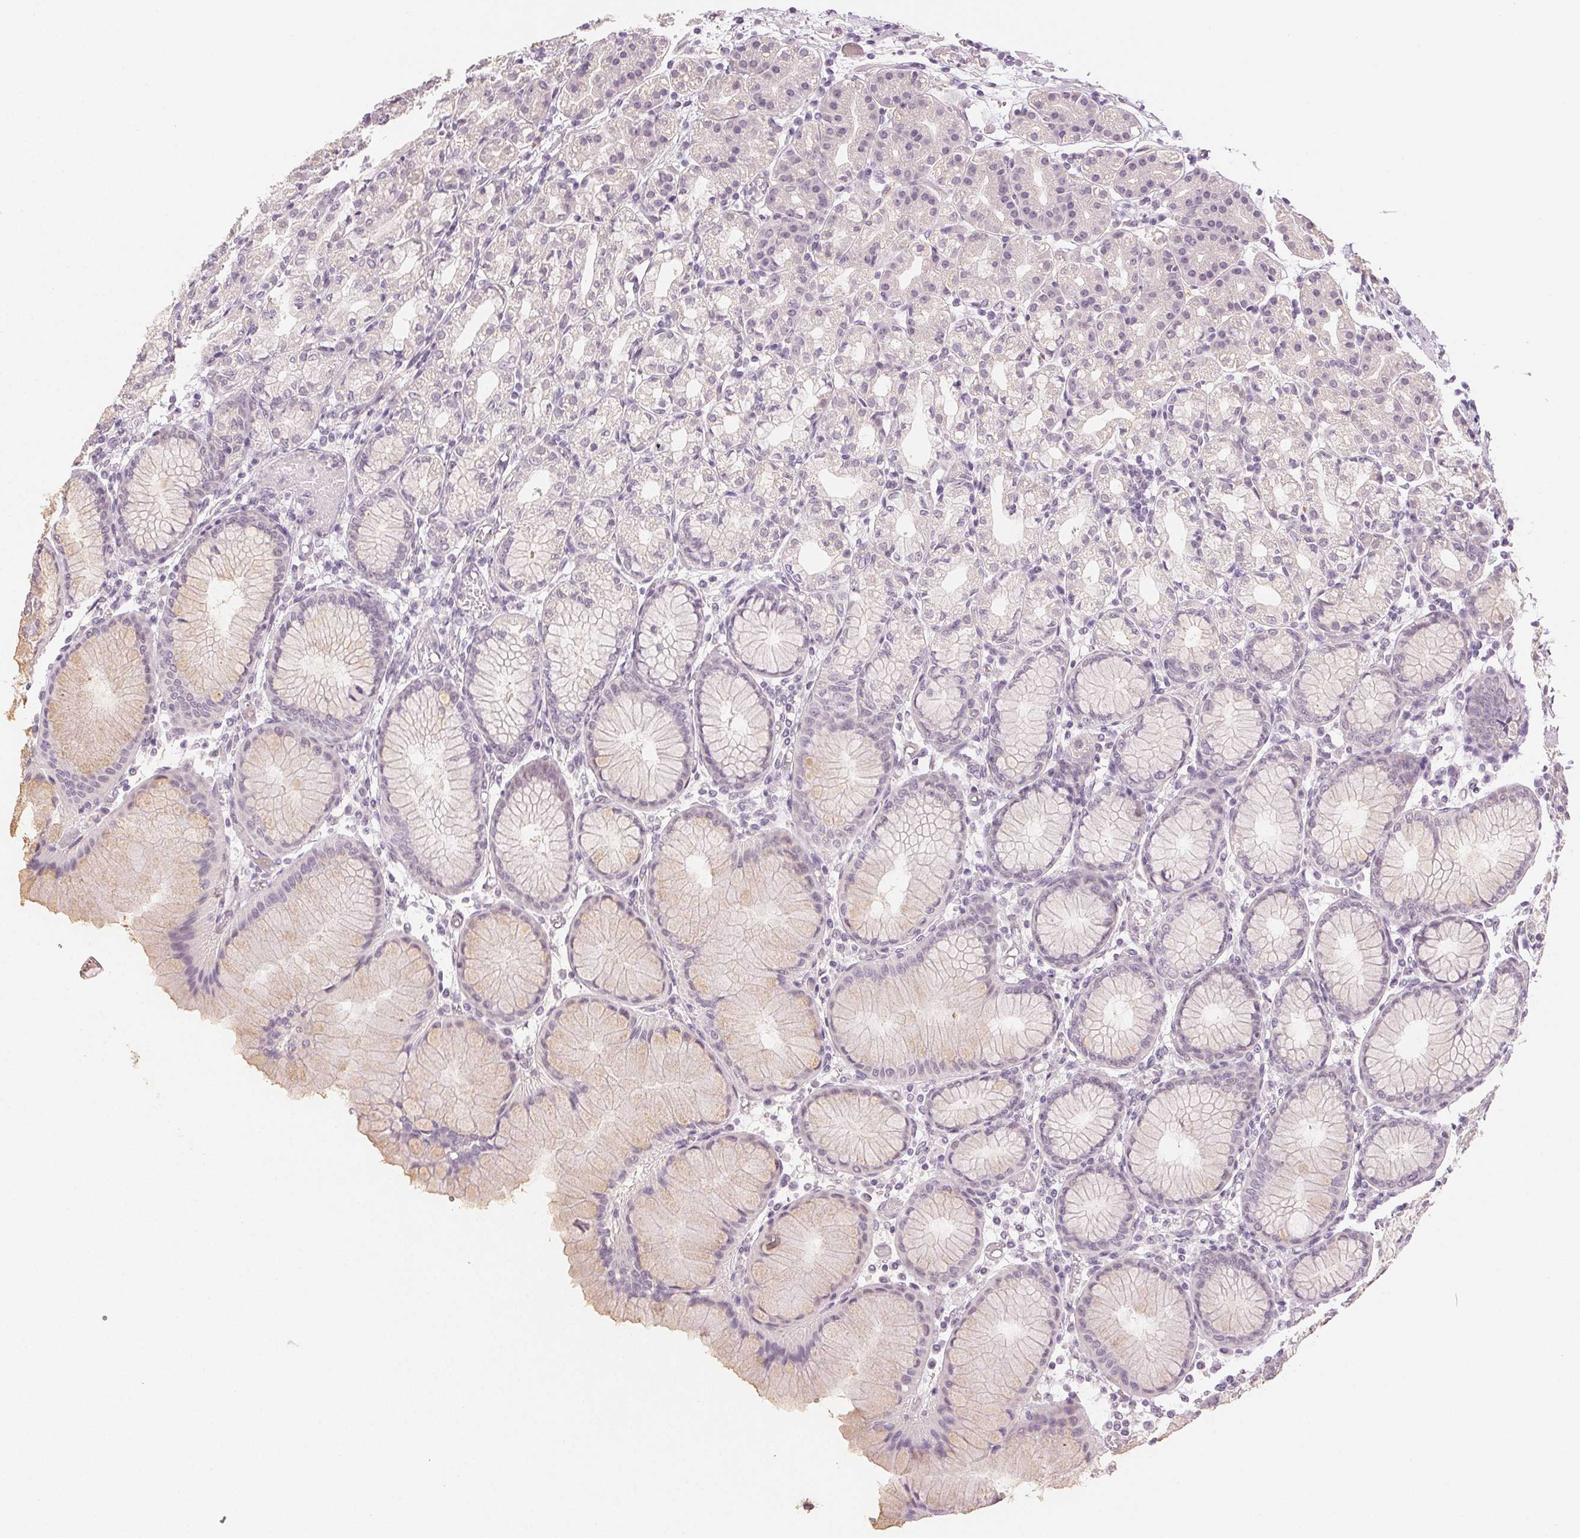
{"staining": {"intensity": "weak", "quantity": "<25%", "location": "cytoplasmic/membranous"}, "tissue": "stomach", "cell_type": "Glandular cells", "image_type": "normal", "snomed": [{"axis": "morphology", "description": "Normal tissue, NOS"}, {"axis": "topography", "description": "Stomach"}], "caption": "Glandular cells show no significant protein staining in unremarkable stomach. (Brightfield microscopy of DAB IHC at high magnification).", "gene": "MAP1LC3A", "patient": {"sex": "female", "age": 57}}